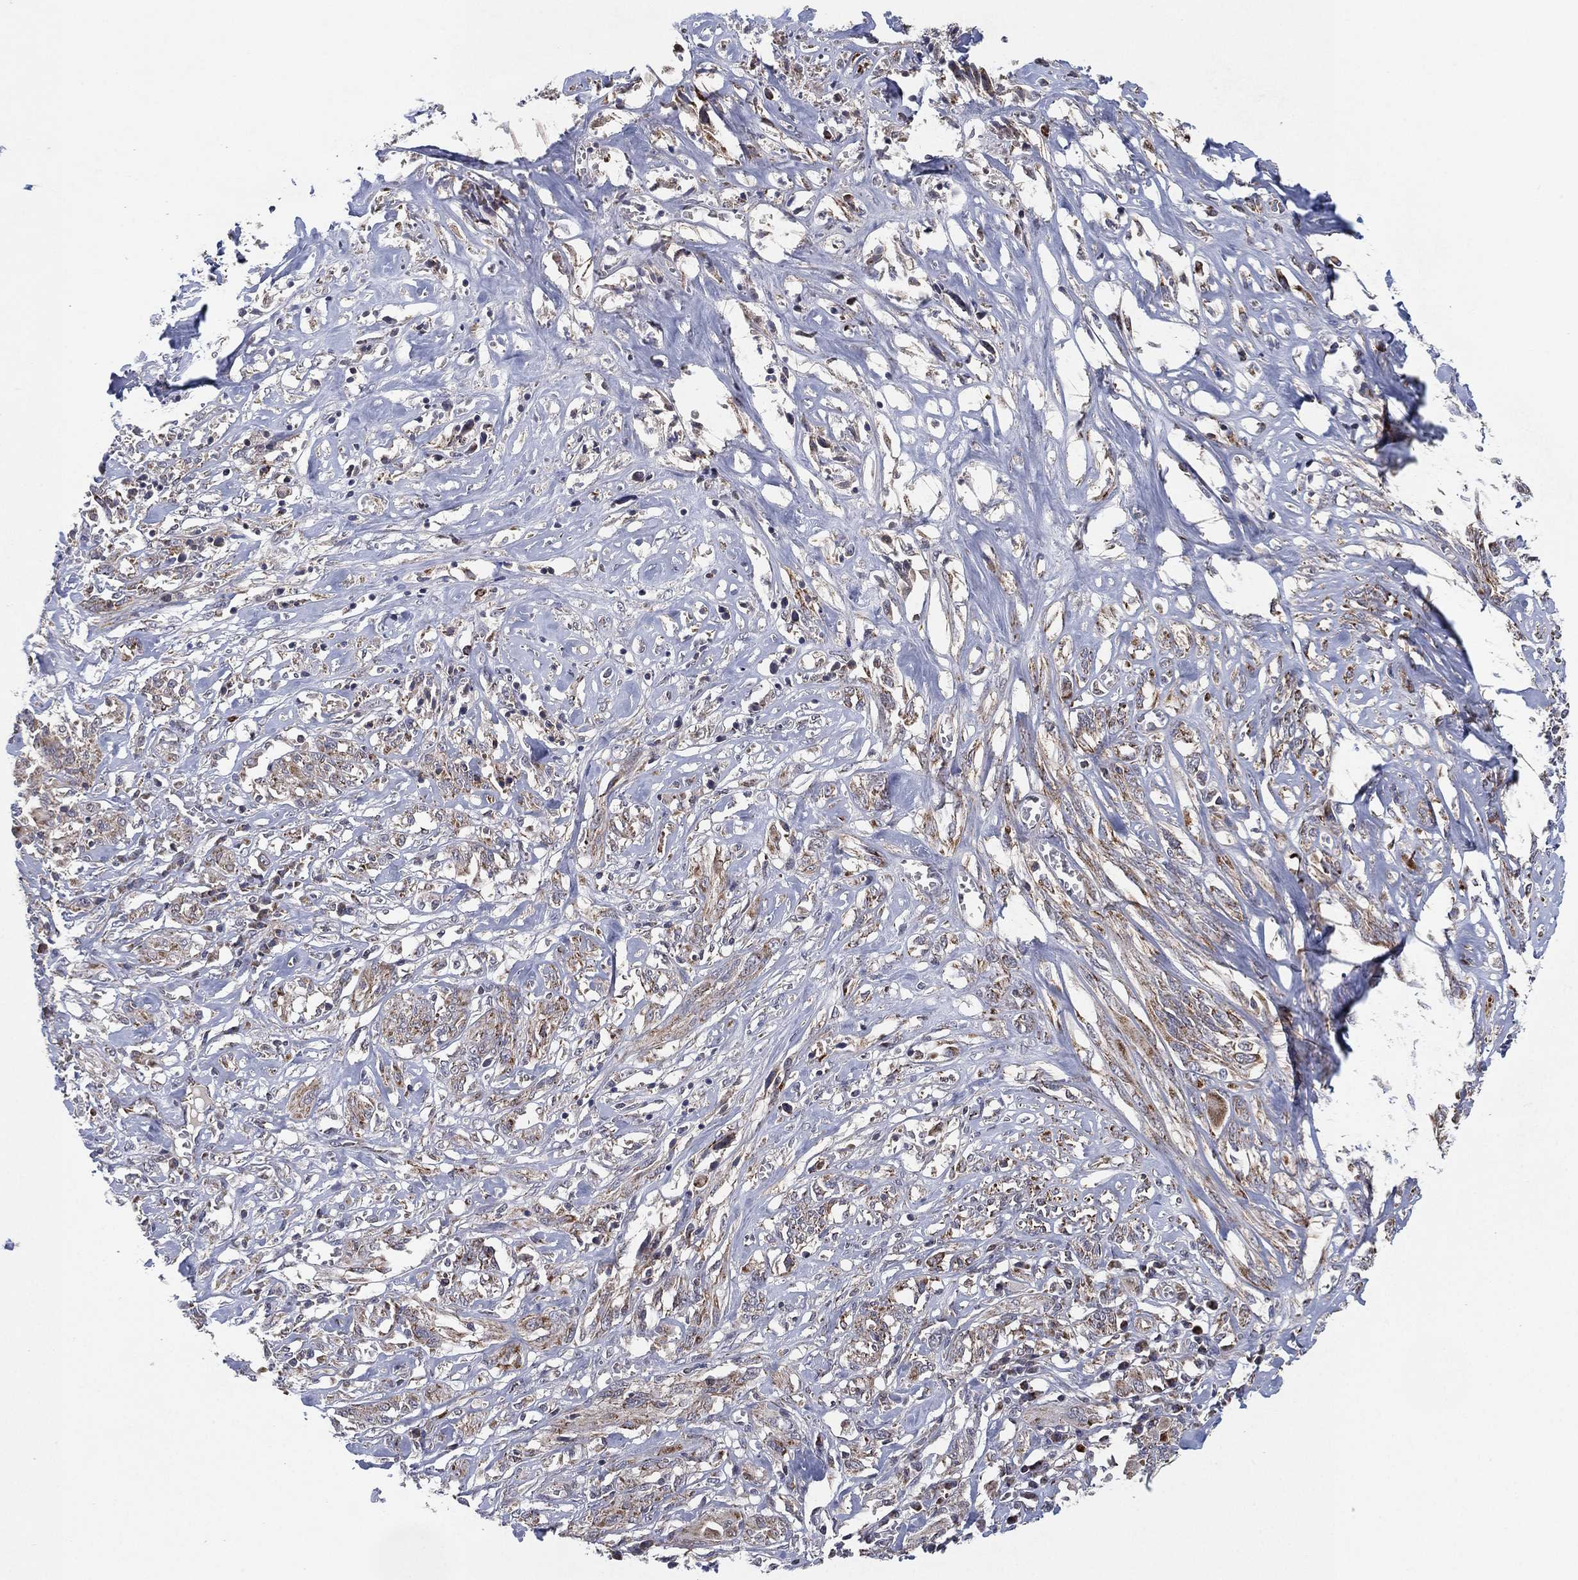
{"staining": {"intensity": "weak", "quantity": "25%-75%", "location": "cytoplasmic/membranous"}, "tissue": "melanoma", "cell_type": "Tumor cells", "image_type": "cancer", "snomed": [{"axis": "morphology", "description": "Malignant melanoma, NOS"}, {"axis": "topography", "description": "Skin"}], "caption": "Weak cytoplasmic/membranous expression is seen in about 25%-75% of tumor cells in malignant melanoma. The protein of interest is stained brown, and the nuclei are stained in blue (DAB (3,3'-diaminobenzidine) IHC with brightfield microscopy, high magnification).", "gene": "PSMG4", "patient": {"sex": "female", "age": 91}}